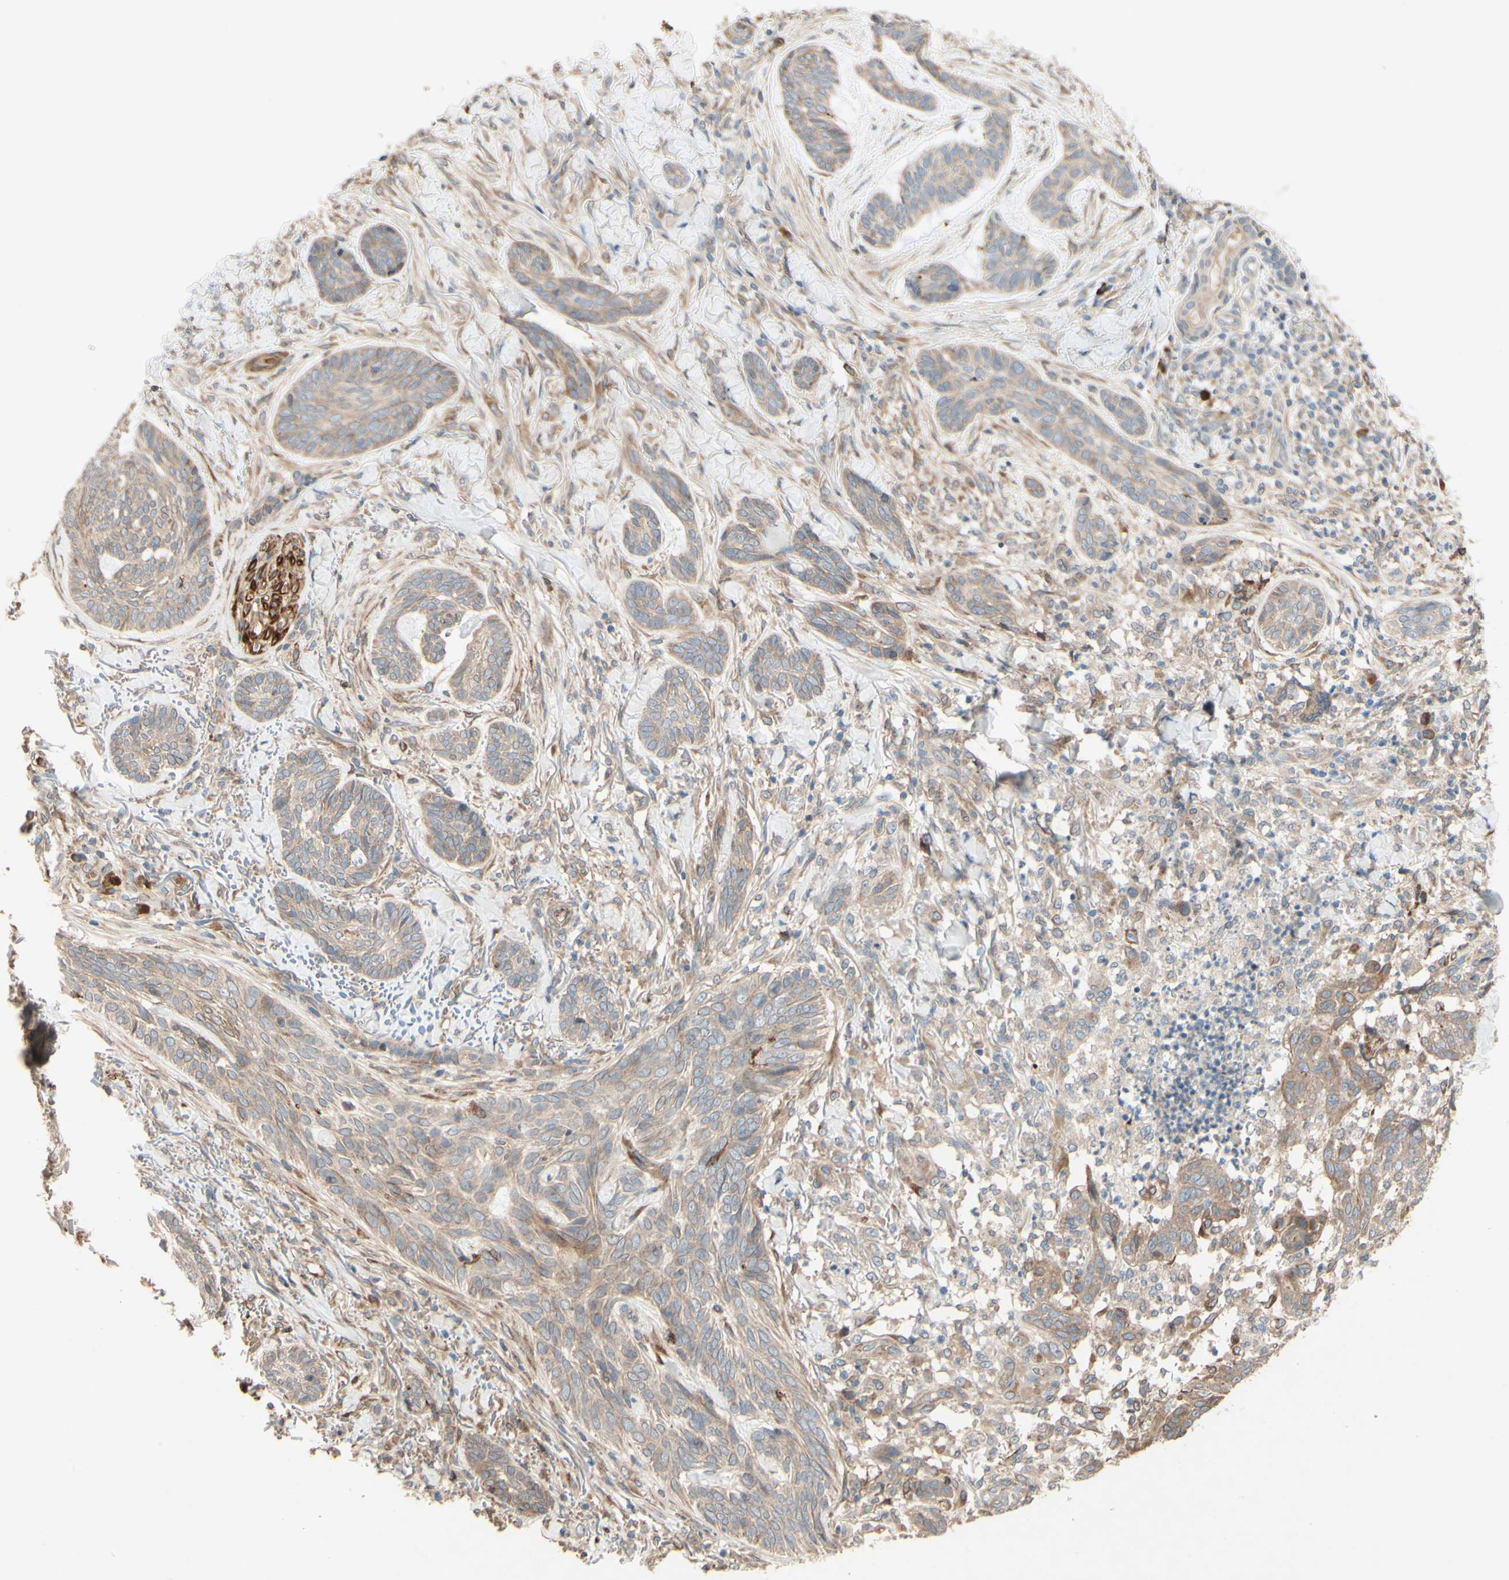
{"staining": {"intensity": "weak", "quantity": ">75%", "location": "cytoplasmic/membranous,nuclear"}, "tissue": "skin cancer", "cell_type": "Tumor cells", "image_type": "cancer", "snomed": [{"axis": "morphology", "description": "Basal cell carcinoma"}, {"axis": "topography", "description": "Skin"}], "caption": "Skin cancer (basal cell carcinoma) stained with a brown dye demonstrates weak cytoplasmic/membranous and nuclear positive expression in approximately >75% of tumor cells.", "gene": "PTPRU", "patient": {"sex": "male", "age": 43}}